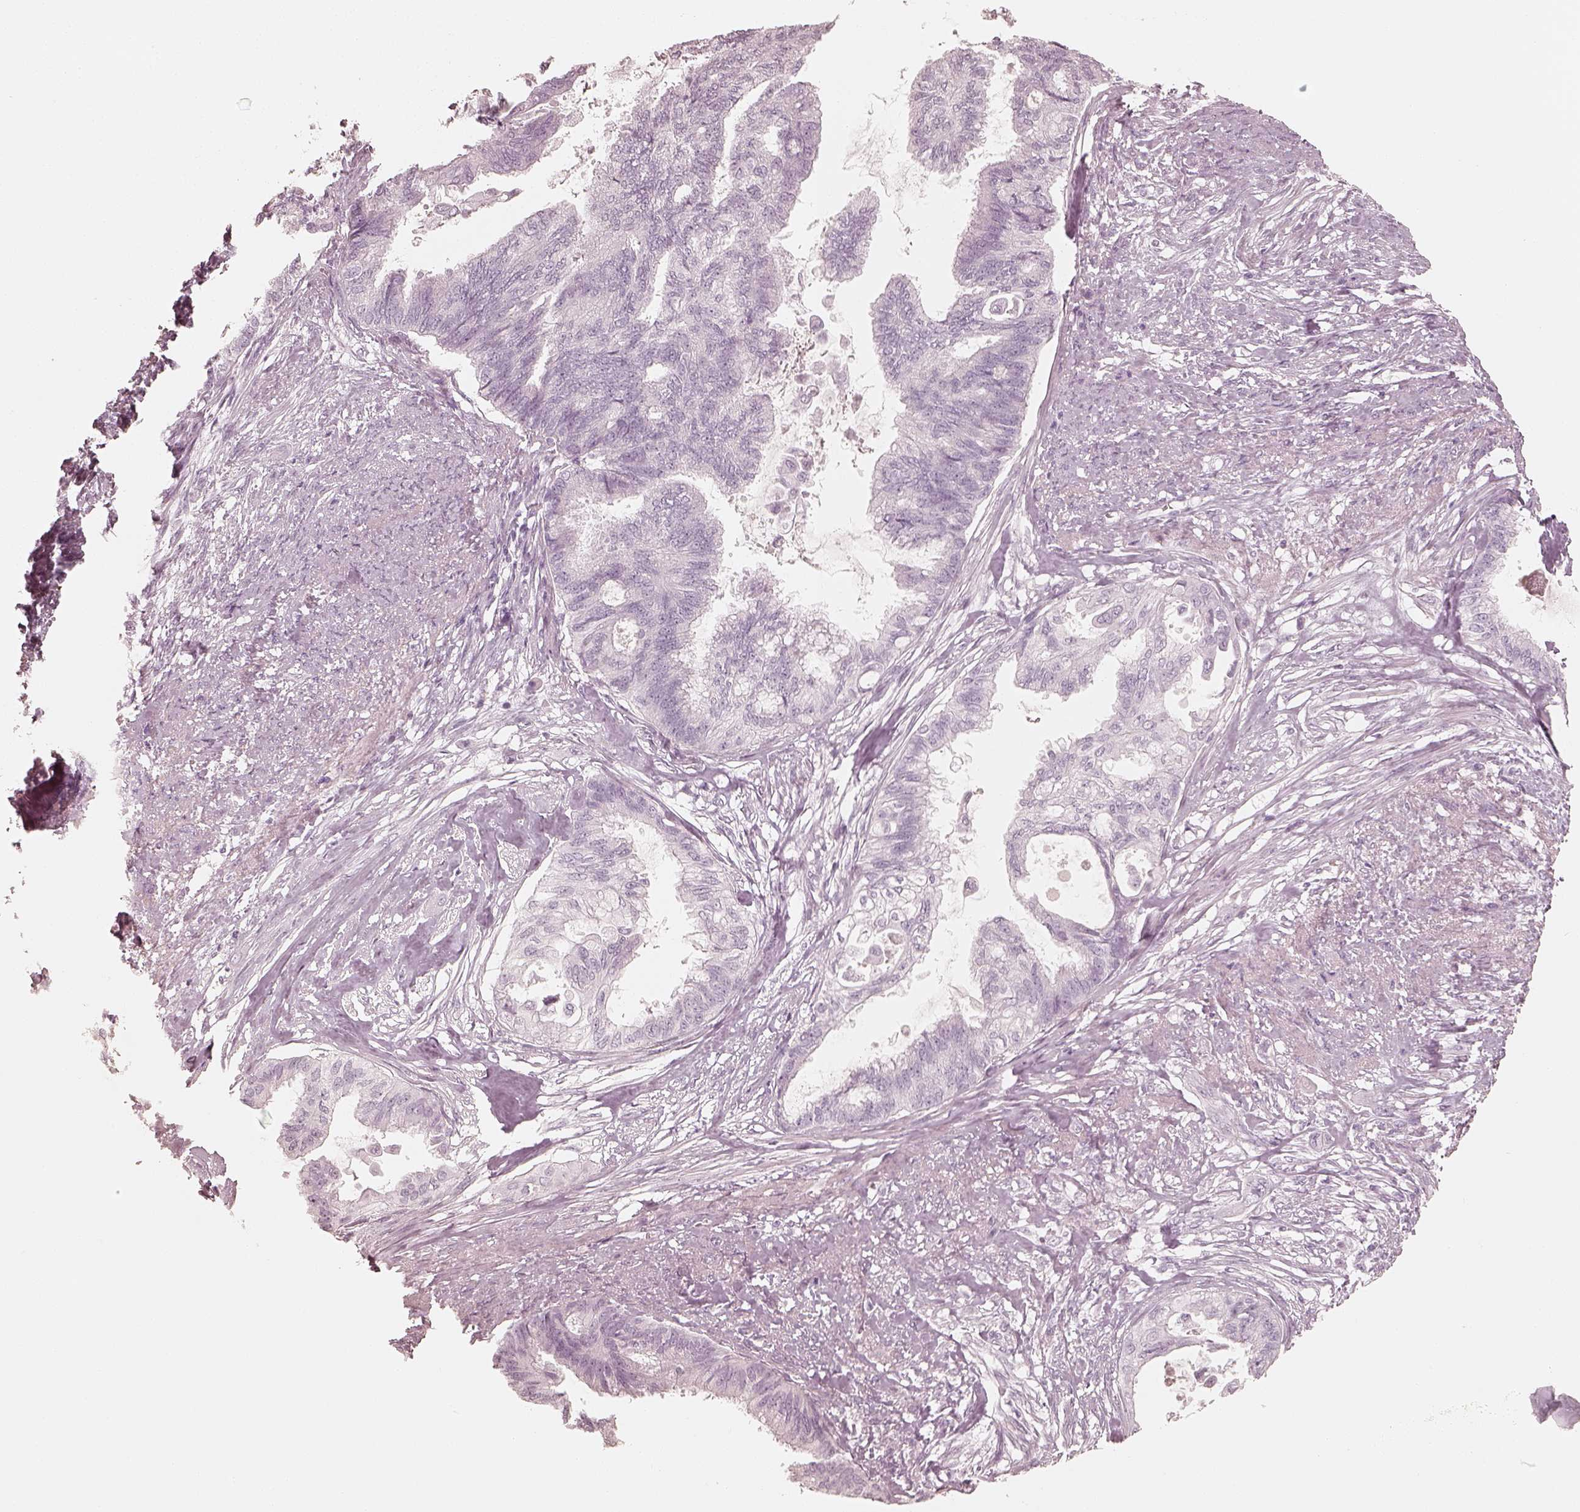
{"staining": {"intensity": "negative", "quantity": "none", "location": "none"}, "tissue": "endometrial cancer", "cell_type": "Tumor cells", "image_type": "cancer", "snomed": [{"axis": "morphology", "description": "Adenocarcinoma, NOS"}, {"axis": "topography", "description": "Endometrium"}], "caption": "Immunohistochemistry (IHC) micrograph of neoplastic tissue: human adenocarcinoma (endometrial) stained with DAB (3,3'-diaminobenzidine) shows no significant protein positivity in tumor cells.", "gene": "KRT82", "patient": {"sex": "female", "age": 86}}